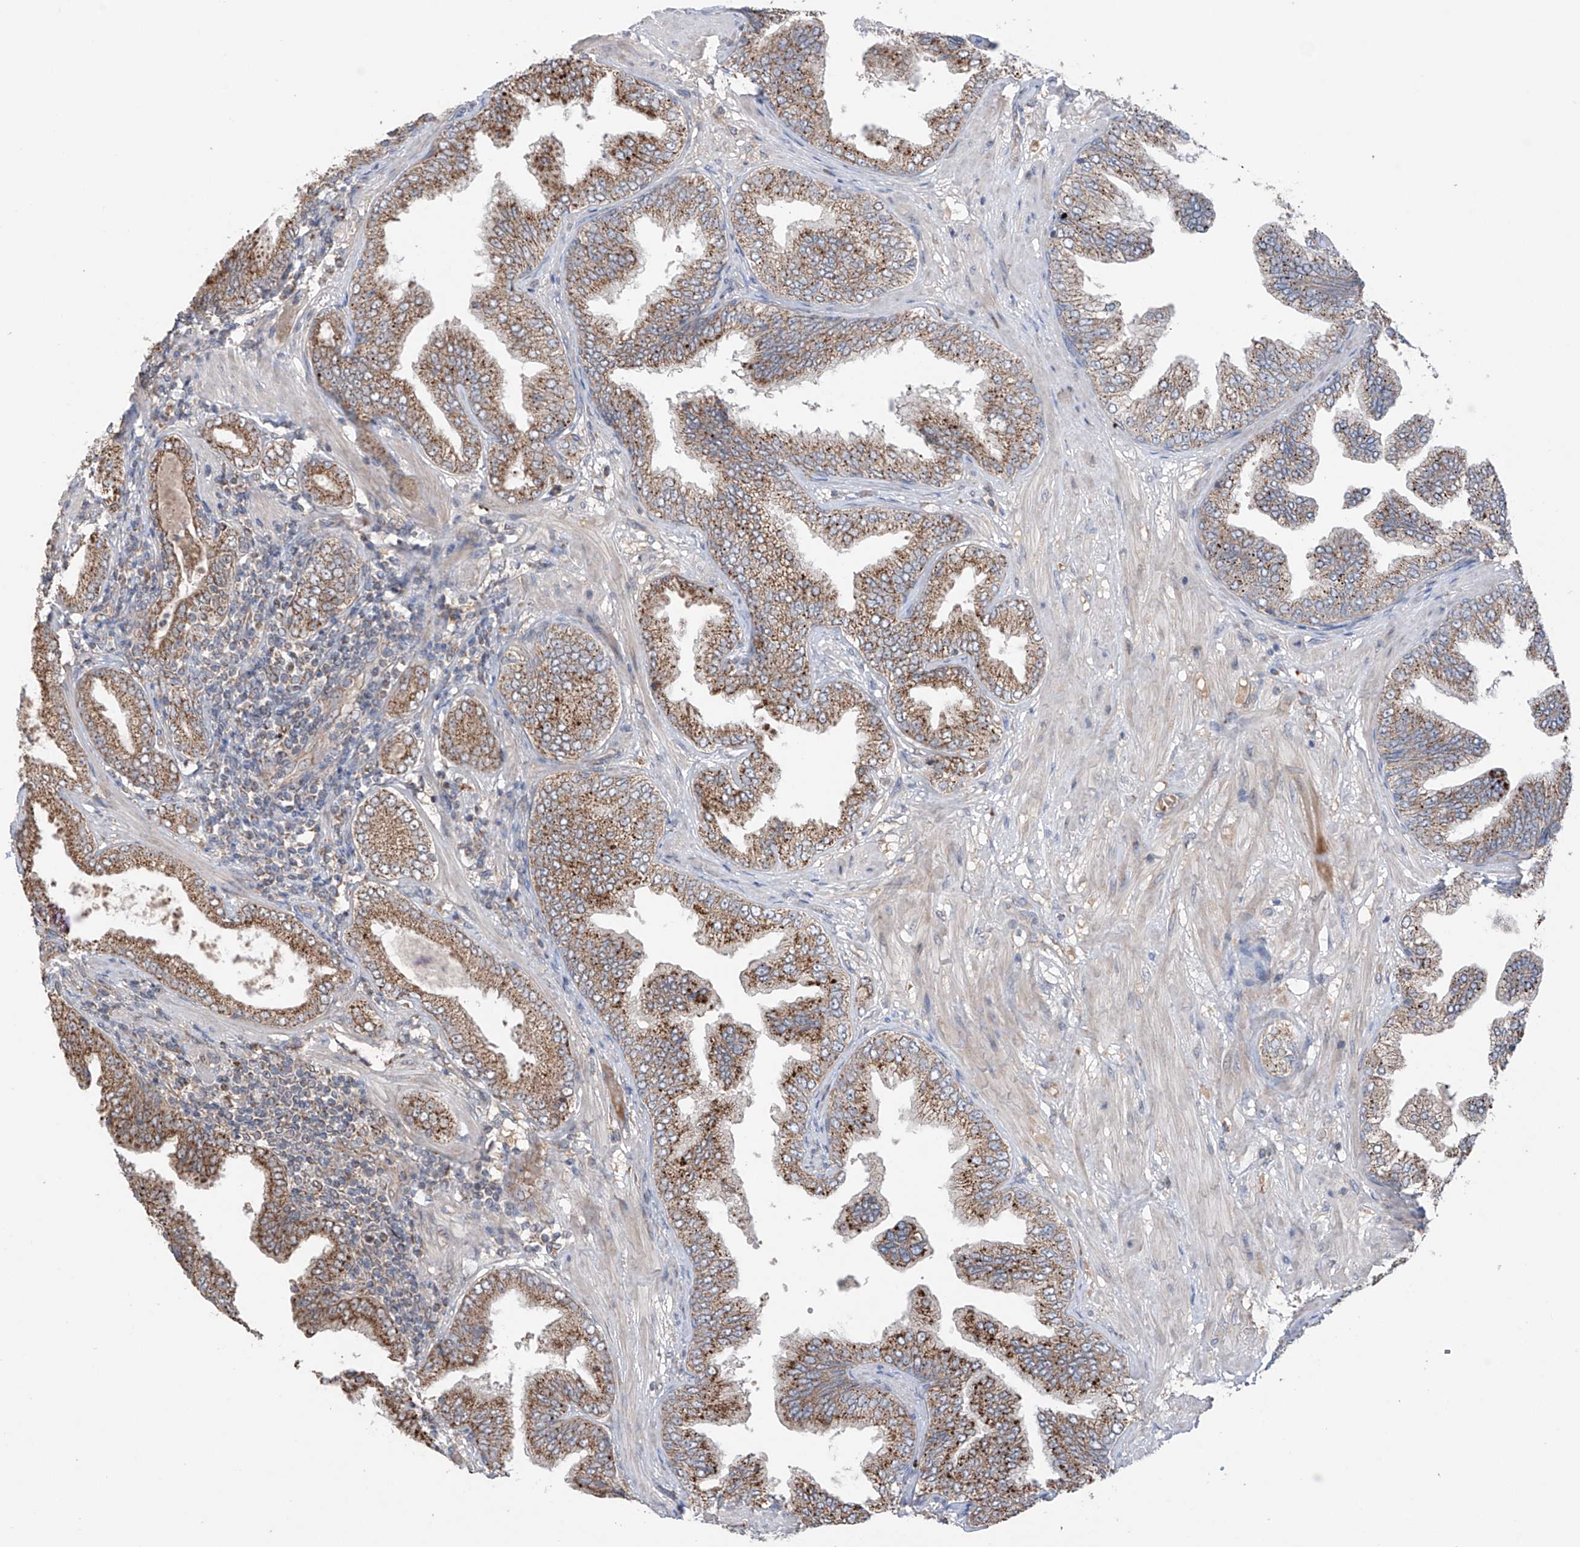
{"staining": {"intensity": "moderate", "quantity": ">75%", "location": "cytoplasmic/membranous"}, "tissue": "prostate cancer", "cell_type": "Tumor cells", "image_type": "cancer", "snomed": [{"axis": "morphology", "description": "Adenocarcinoma, Low grade"}, {"axis": "topography", "description": "Prostate"}], "caption": "IHC image of neoplastic tissue: human prostate low-grade adenocarcinoma stained using immunohistochemistry exhibits medium levels of moderate protein expression localized specifically in the cytoplasmic/membranous of tumor cells, appearing as a cytoplasmic/membranous brown color.", "gene": "SAMD3", "patient": {"sex": "male", "age": 63}}